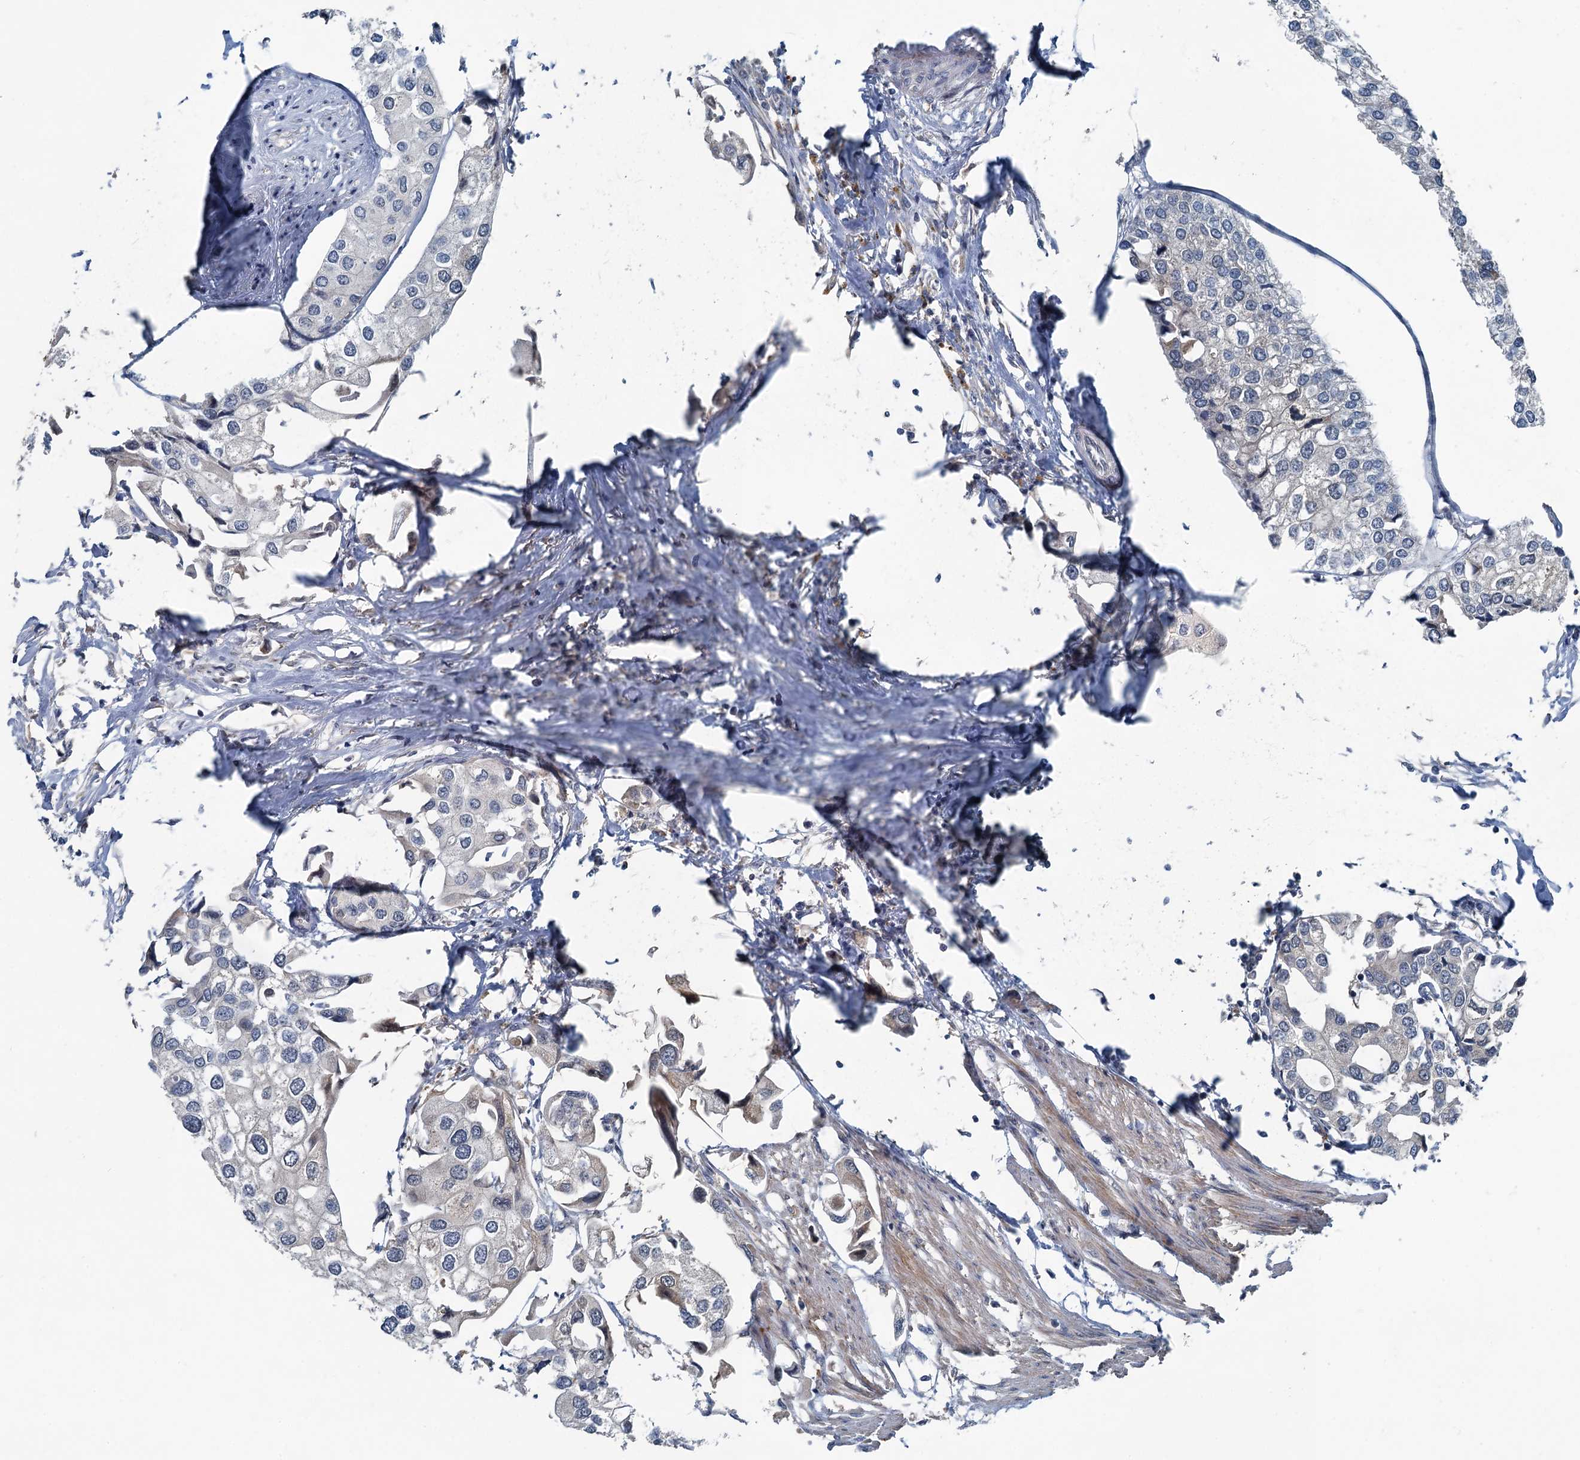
{"staining": {"intensity": "weak", "quantity": "<25%", "location": "cytoplasmic/membranous"}, "tissue": "urothelial cancer", "cell_type": "Tumor cells", "image_type": "cancer", "snomed": [{"axis": "morphology", "description": "Urothelial carcinoma, High grade"}, {"axis": "topography", "description": "Urinary bladder"}], "caption": "Immunohistochemical staining of human high-grade urothelial carcinoma reveals no significant staining in tumor cells.", "gene": "GCLM", "patient": {"sex": "male", "age": 64}}